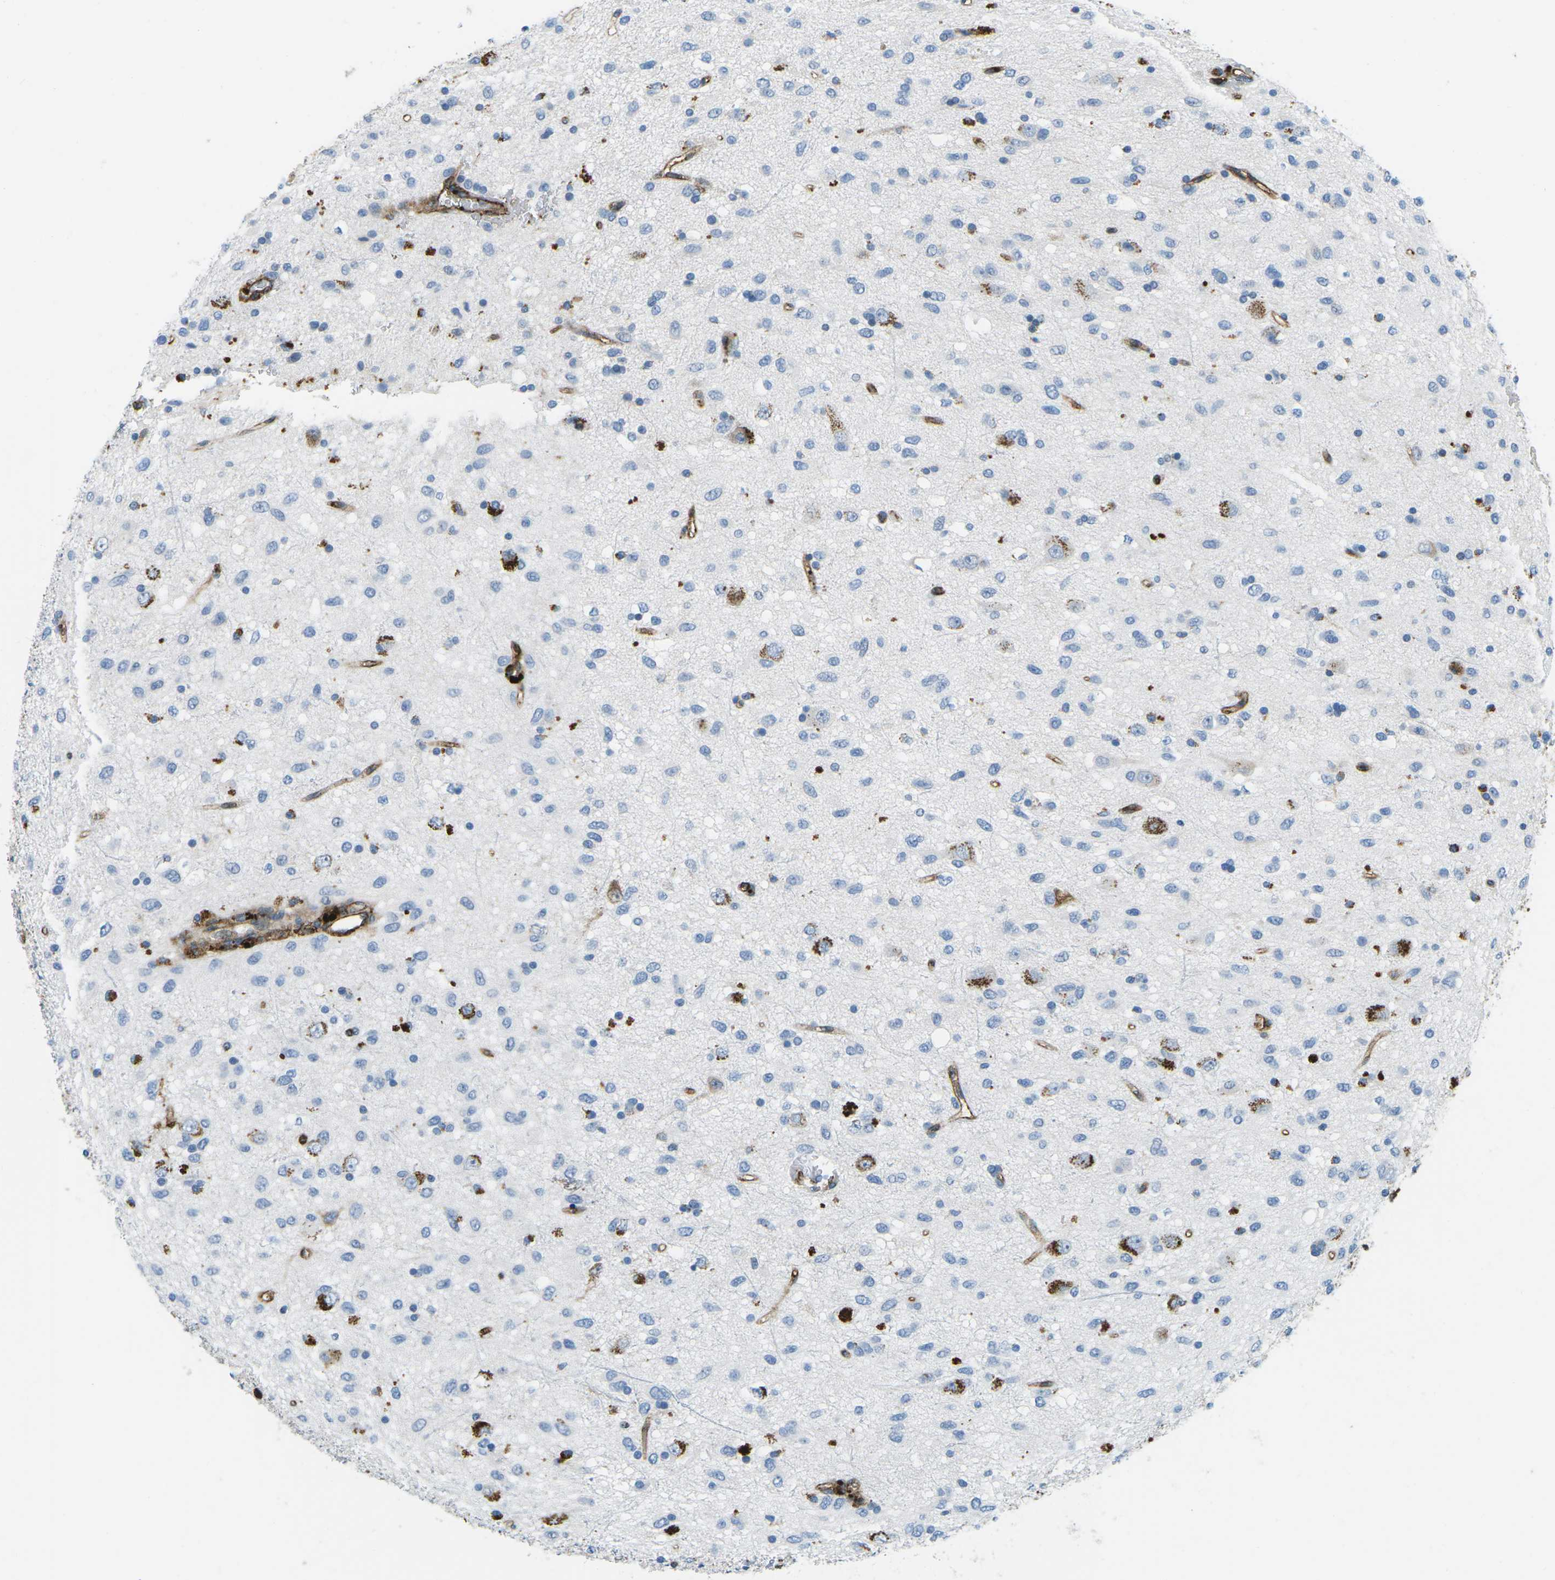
{"staining": {"intensity": "negative", "quantity": "none", "location": "none"}, "tissue": "glioma", "cell_type": "Tumor cells", "image_type": "cancer", "snomed": [{"axis": "morphology", "description": "Glioma, malignant, Low grade"}, {"axis": "topography", "description": "Brain"}], "caption": "Immunohistochemistry image of human glioma stained for a protein (brown), which demonstrates no staining in tumor cells.", "gene": "HLA-B", "patient": {"sex": "male", "age": 77}}